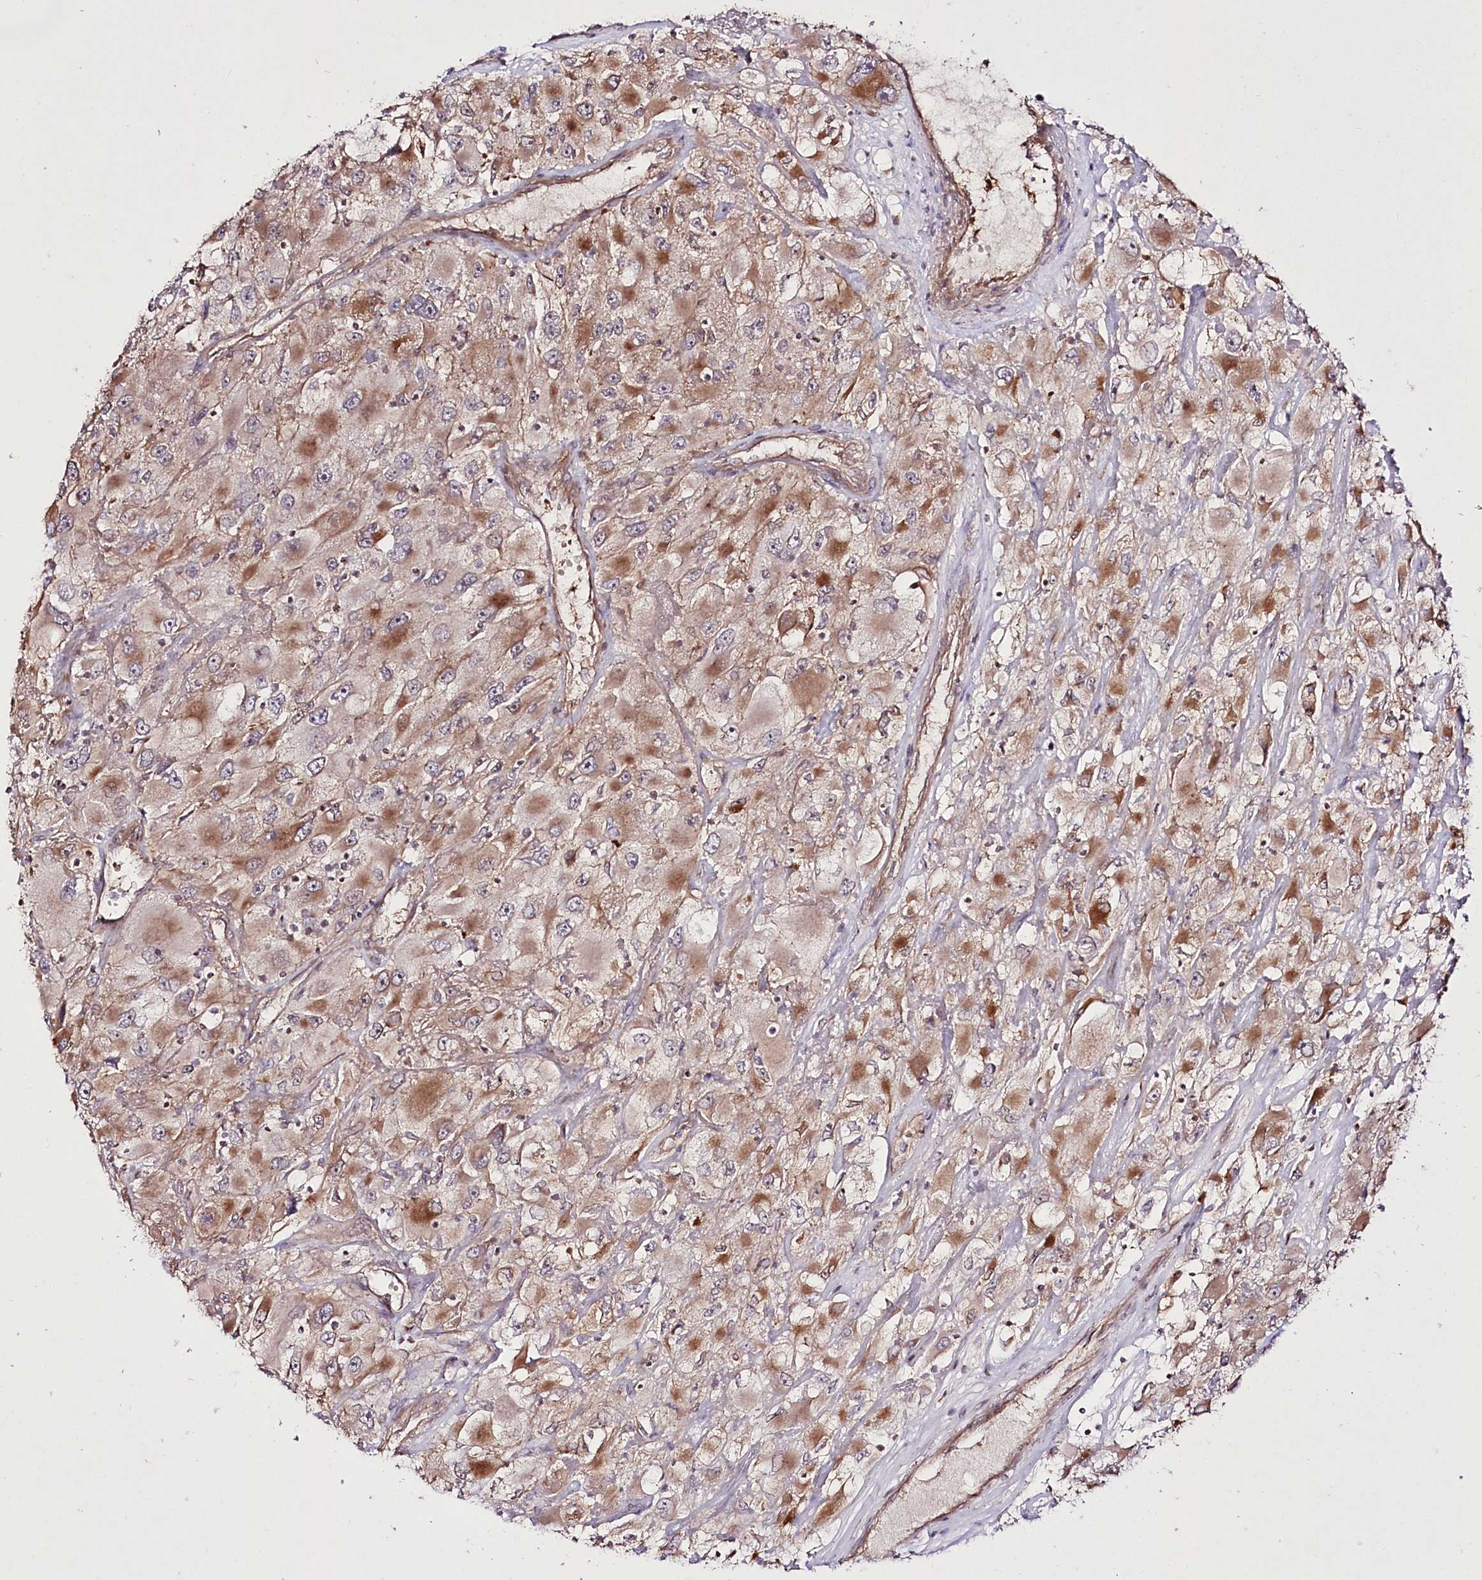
{"staining": {"intensity": "moderate", "quantity": ">75%", "location": "cytoplasmic/membranous"}, "tissue": "renal cancer", "cell_type": "Tumor cells", "image_type": "cancer", "snomed": [{"axis": "morphology", "description": "Adenocarcinoma, NOS"}, {"axis": "topography", "description": "Kidney"}], "caption": "Tumor cells reveal moderate cytoplasmic/membranous expression in approximately >75% of cells in renal cancer.", "gene": "REXO2", "patient": {"sex": "female", "age": 52}}